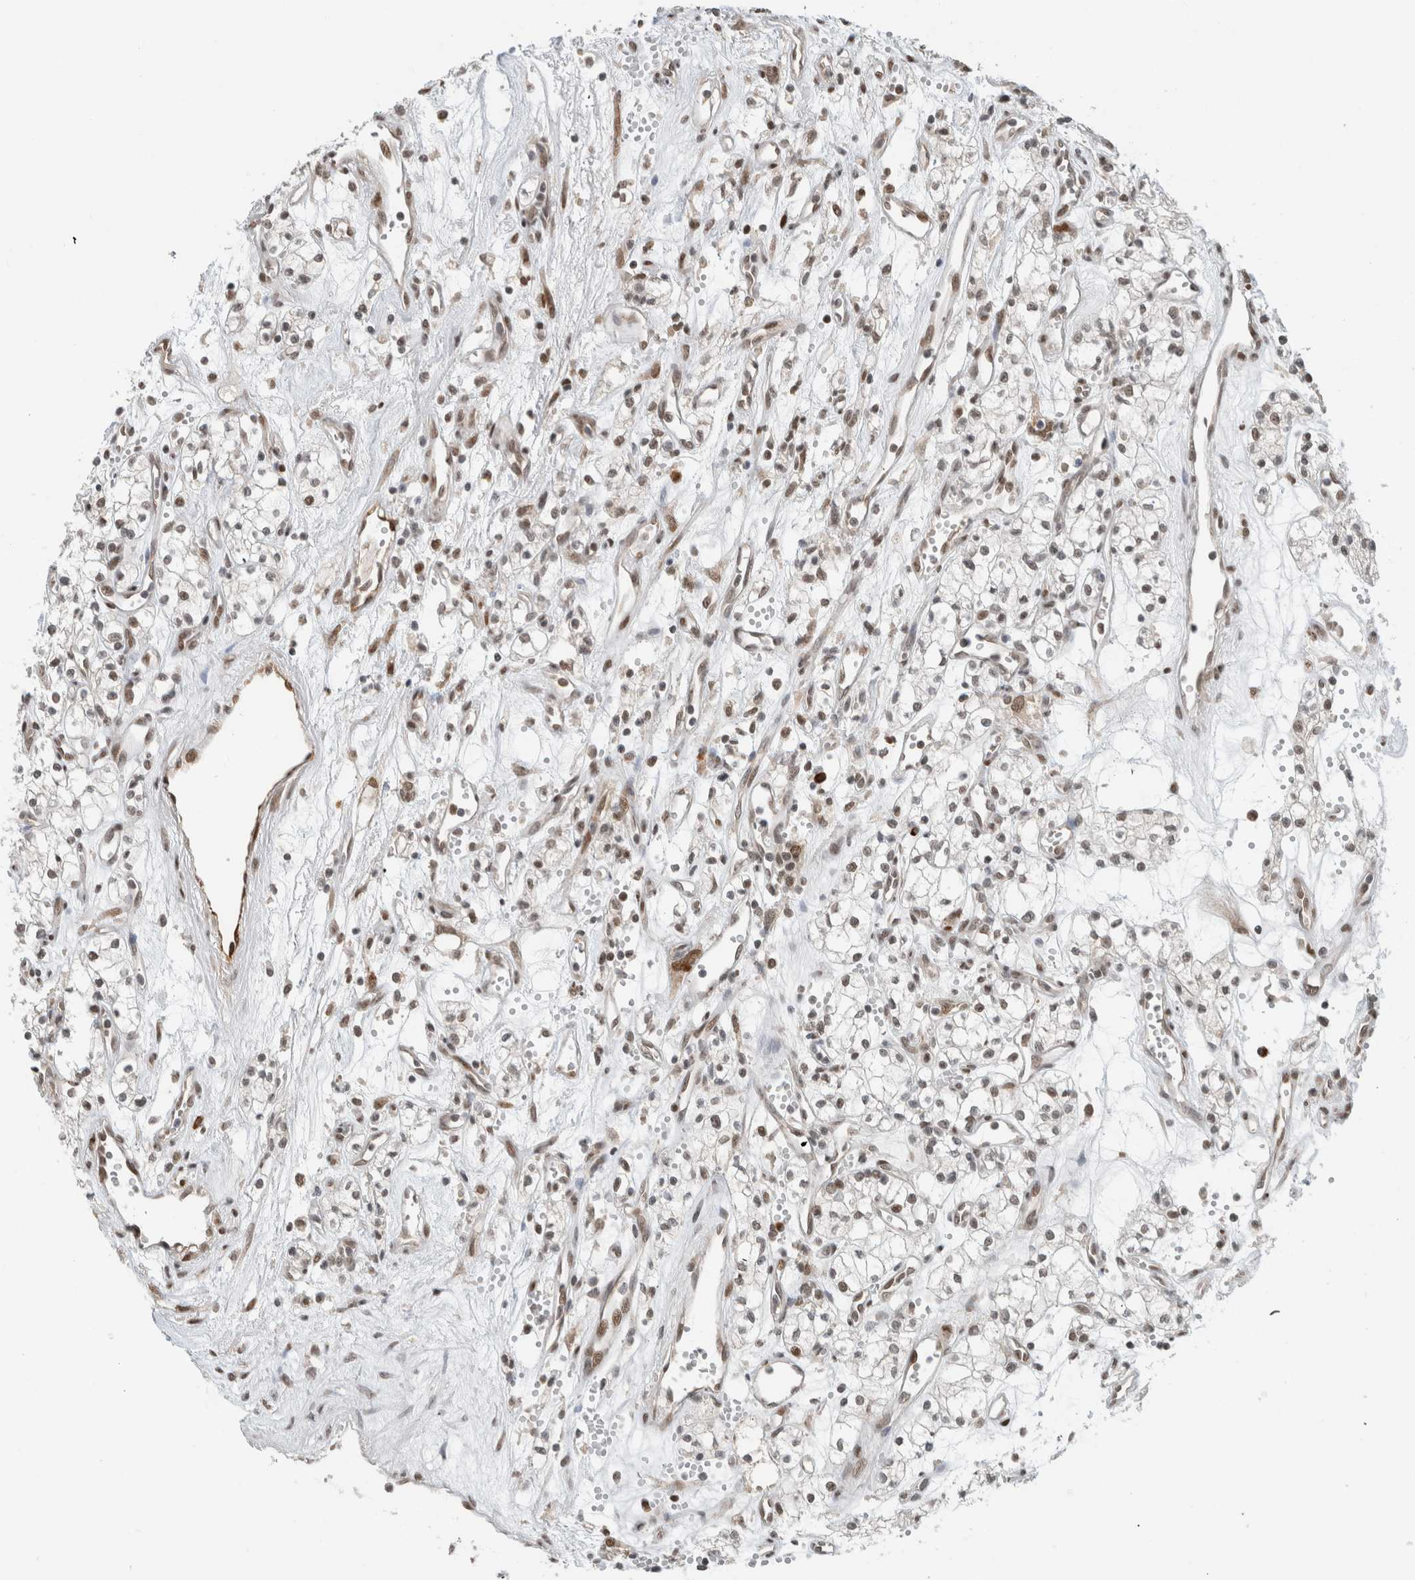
{"staining": {"intensity": "weak", "quantity": ">75%", "location": "nuclear"}, "tissue": "renal cancer", "cell_type": "Tumor cells", "image_type": "cancer", "snomed": [{"axis": "morphology", "description": "Adenocarcinoma, NOS"}, {"axis": "topography", "description": "Kidney"}], "caption": "Immunohistochemical staining of adenocarcinoma (renal) shows low levels of weak nuclear positivity in approximately >75% of tumor cells.", "gene": "HNRNPR", "patient": {"sex": "male", "age": 59}}